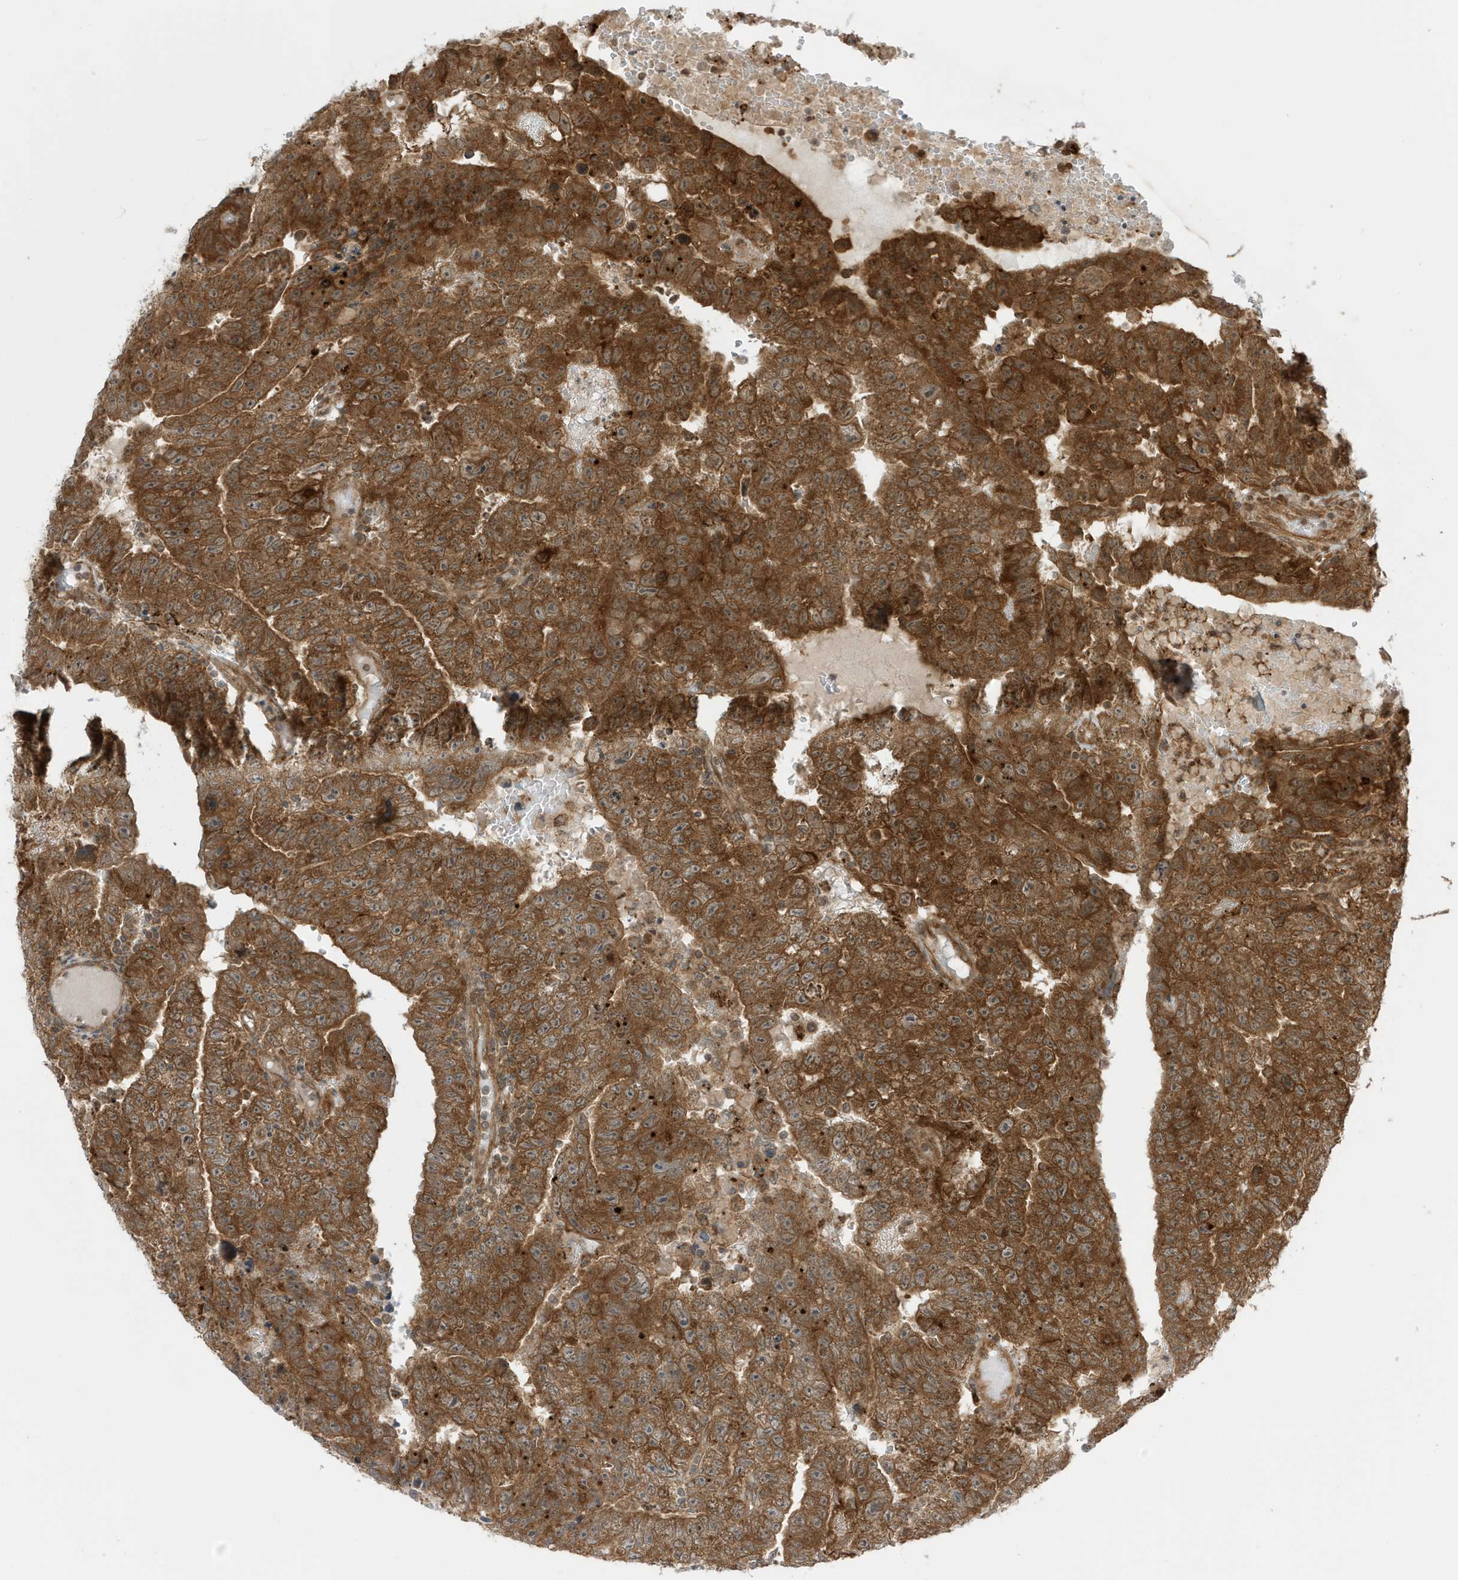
{"staining": {"intensity": "strong", "quantity": ">75%", "location": "cytoplasmic/membranous"}, "tissue": "testis cancer", "cell_type": "Tumor cells", "image_type": "cancer", "snomed": [{"axis": "morphology", "description": "Carcinoma, Embryonal, NOS"}, {"axis": "topography", "description": "Testis"}], "caption": "Immunohistochemistry (IHC) of testis cancer (embryonal carcinoma) reveals high levels of strong cytoplasmic/membranous staining in approximately >75% of tumor cells.", "gene": "DHX36", "patient": {"sex": "male", "age": 25}}